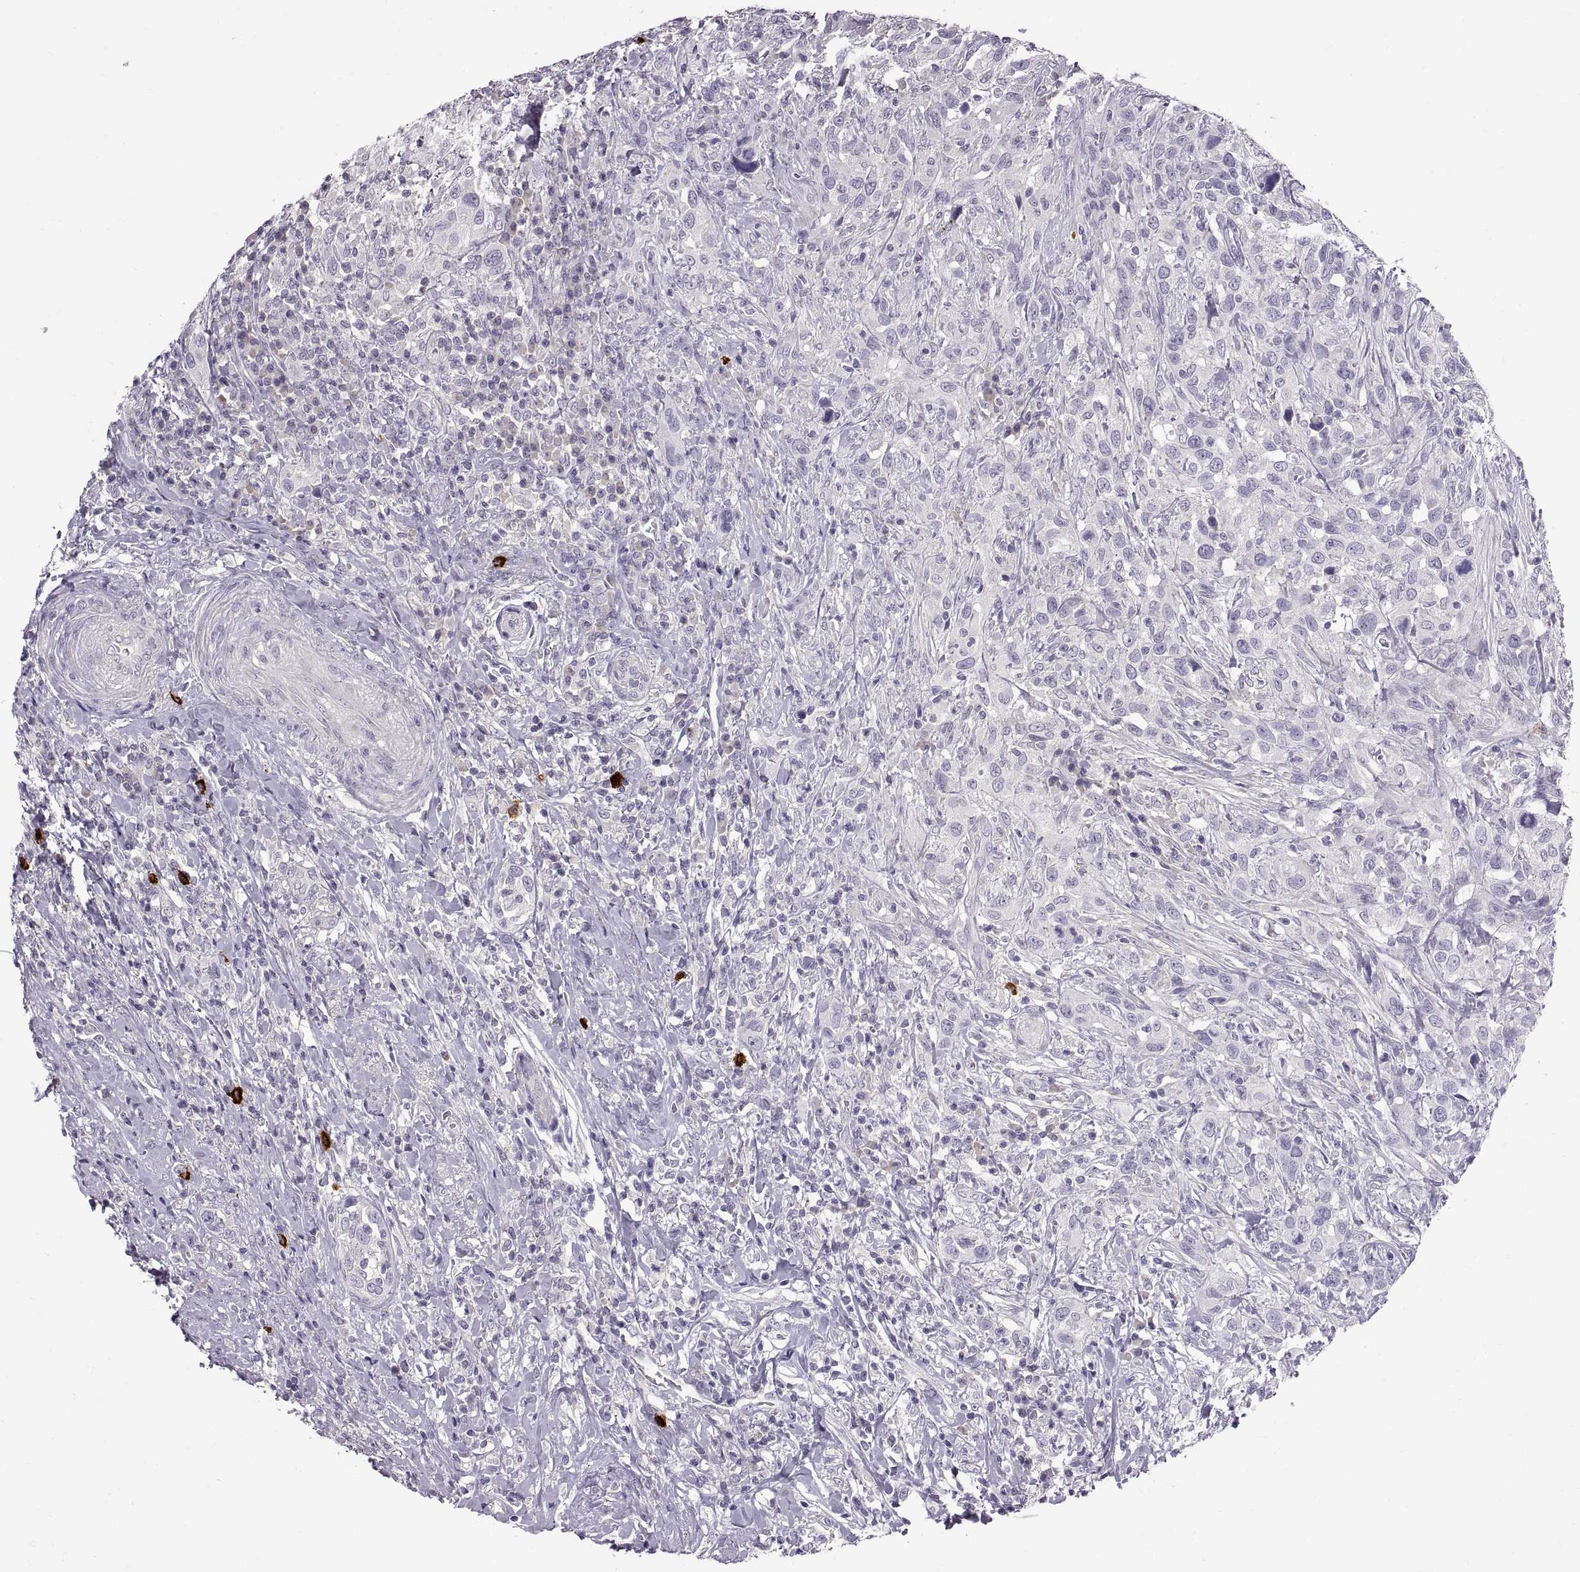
{"staining": {"intensity": "negative", "quantity": "none", "location": "none"}, "tissue": "urothelial cancer", "cell_type": "Tumor cells", "image_type": "cancer", "snomed": [{"axis": "morphology", "description": "Urothelial carcinoma, NOS"}, {"axis": "morphology", "description": "Urothelial carcinoma, High grade"}, {"axis": "topography", "description": "Urinary bladder"}], "caption": "Urothelial cancer stained for a protein using immunohistochemistry (IHC) demonstrates no expression tumor cells.", "gene": "WFDC8", "patient": {"sex": "female", "age": 64}}